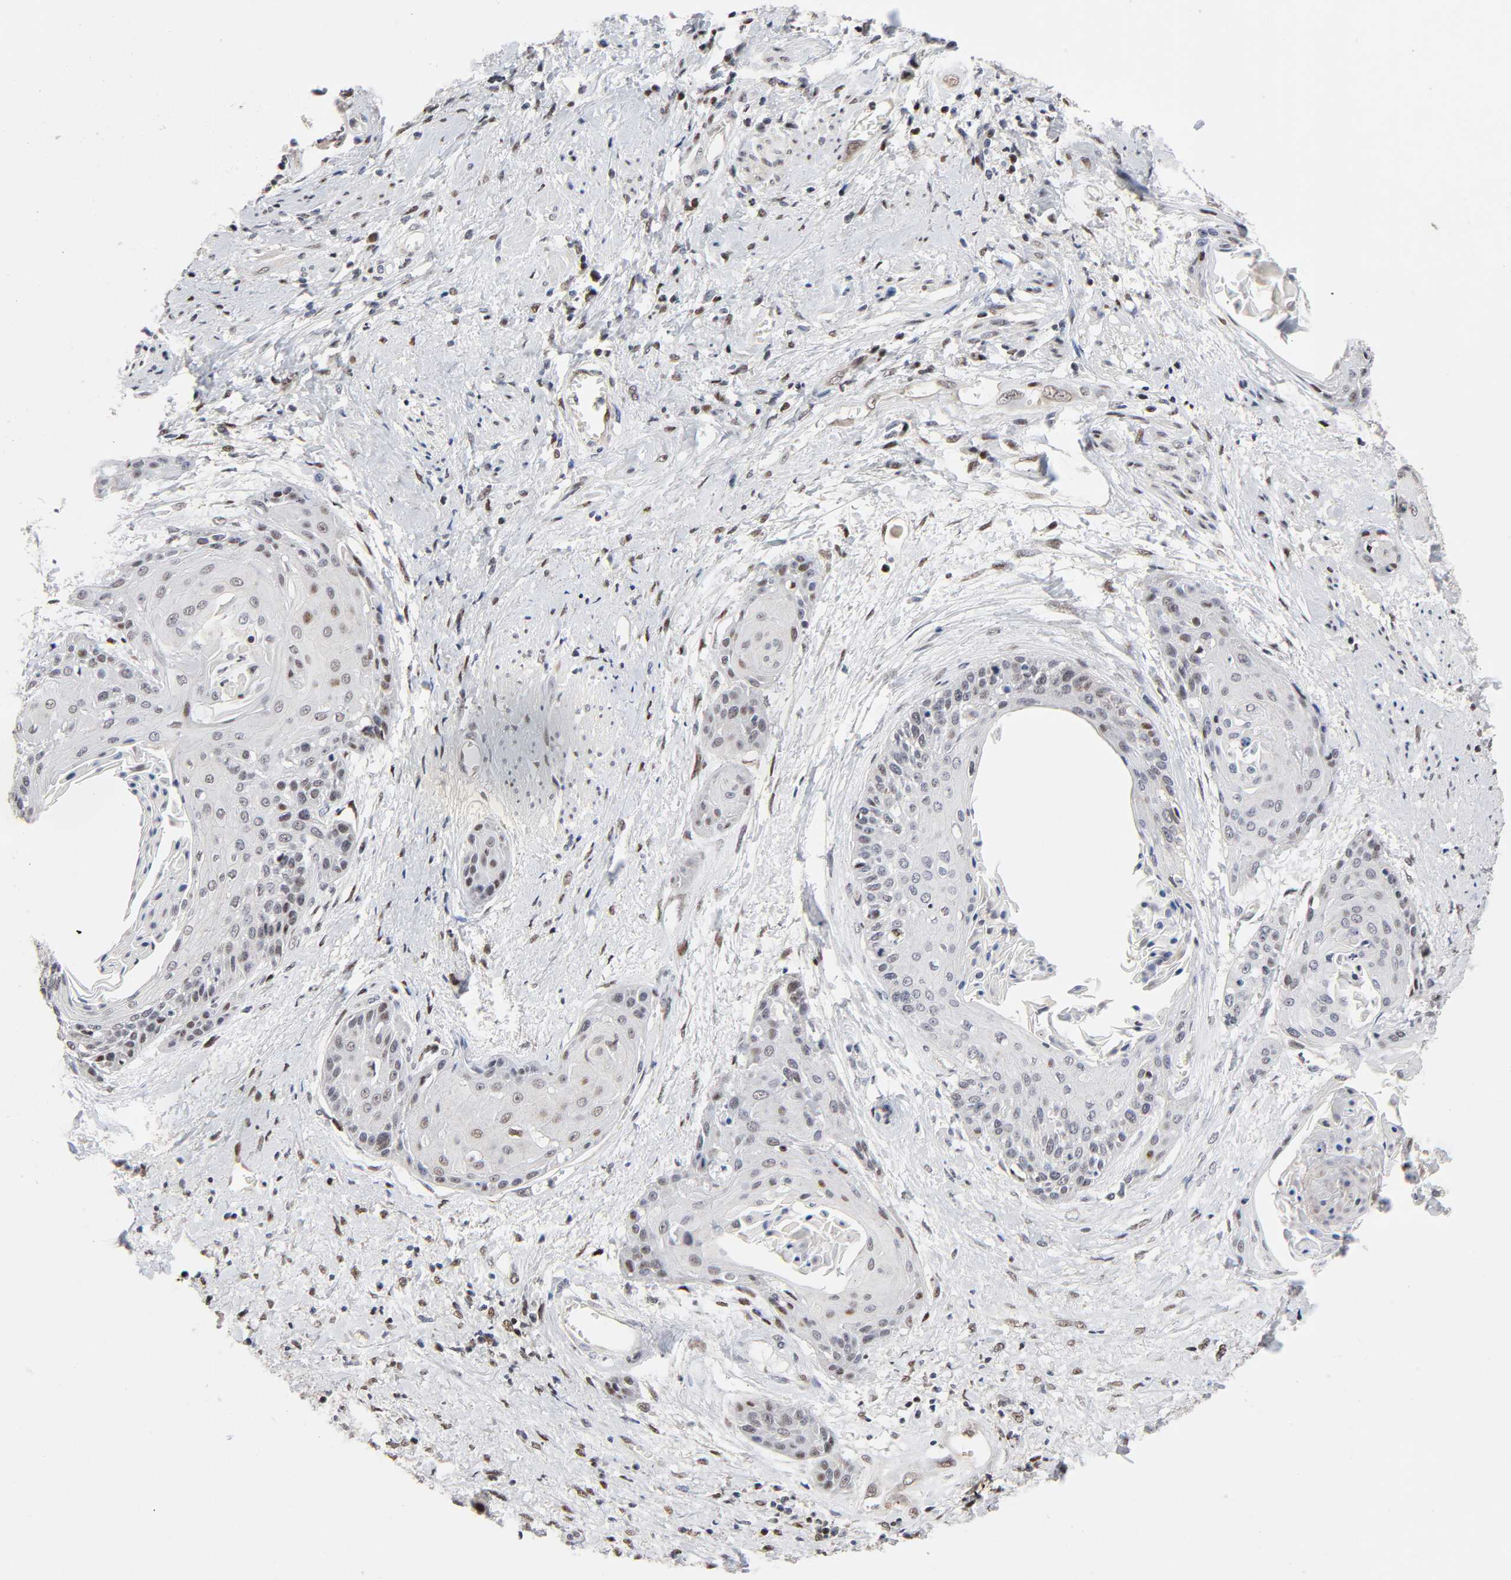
{"staining": {"intensity": "weak", "quantity": "<25%", "location": "nuclear"}, "tissue": "cervical cancer", "cell_type": "Tumor cells", "image_type": "cancer", "snomed": [{"axis": "morphology", "description": "Squamous cell carcinoma, NOS"}, {"axis": "topography", "description": "Cervix"}], "caption": "DAB (3,3'-diaminobenzidine) immunohistochemical staining of cervical squamous cell carcinoma shows no significant expression in tumor cells. The staining was performed using DAB to visualize the protein expression in brown, while the nuclei were stained in blue with hematoxylin (Magnification: 20x).", "gene": "STK38", "patient": {"sex": "female", "age": 57}}